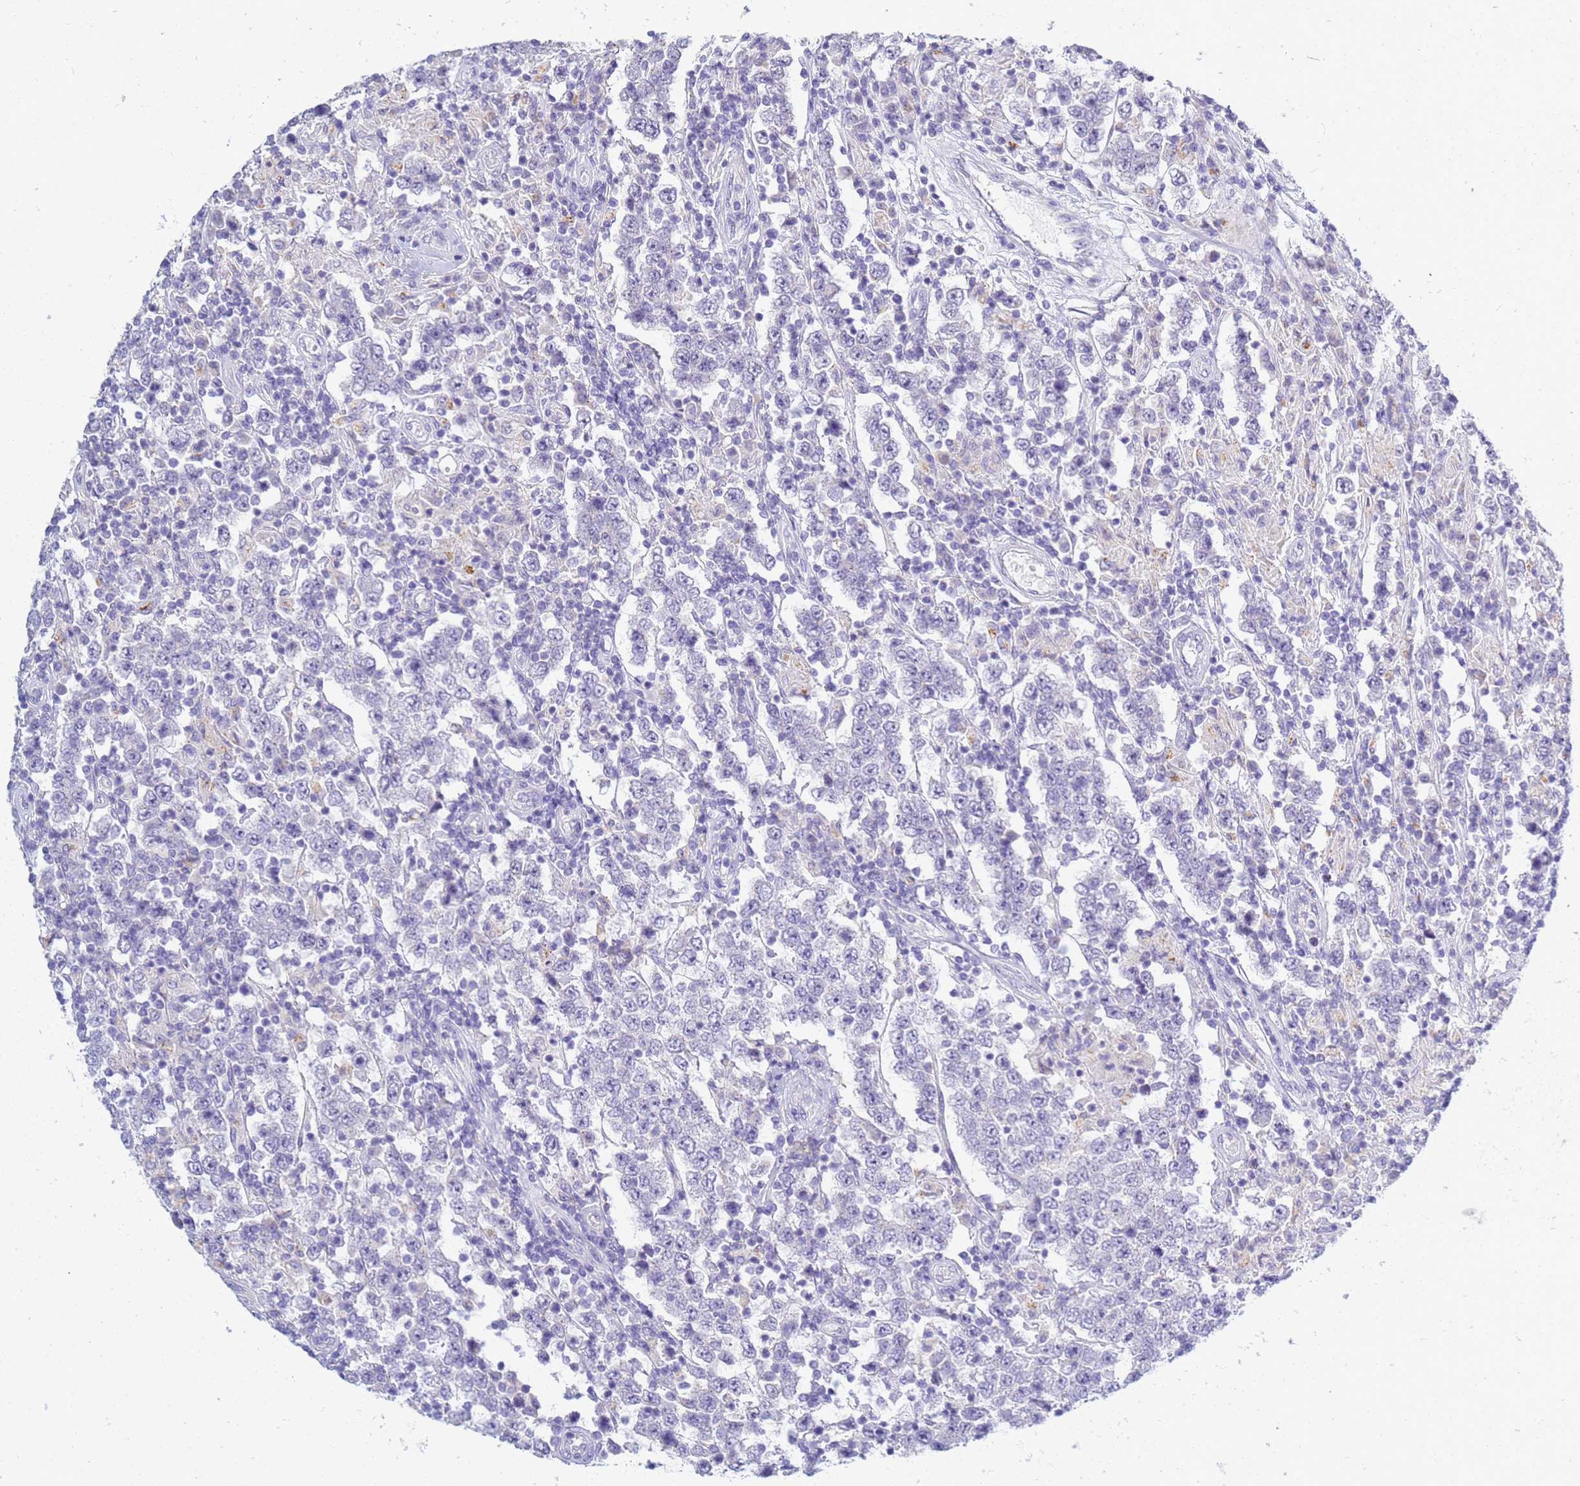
{"staining": {"intensity": "negative", "quantity": "none", "location": "none"}, "tissue": "testis cancer", "cell_type": "Tumor cells", "image_type": "cancer", "snomed": [{"axis": "morphology", "description": "Normal tissue, NOS"}, {"axis": "morphology", "description": "Urothelial carcinoma, High grade"}, {"axis": "morphology", "description": "Seminoma, NOS"}, {"axis": "morphology", "description": "Carcinoma, Embryonal, NOS"}, {"axis": "topography", "description": "Urinary bladder"}, {"axis": "topography", "description": "Testis"}], "caption": "DAB (3,3'-diaminobenzidine) immunohistochemical staining of testis cancer displays no significant expression in tumor cells.", "gene": "B3GNT8", "patient": {"sex": "male", "age": 41}}